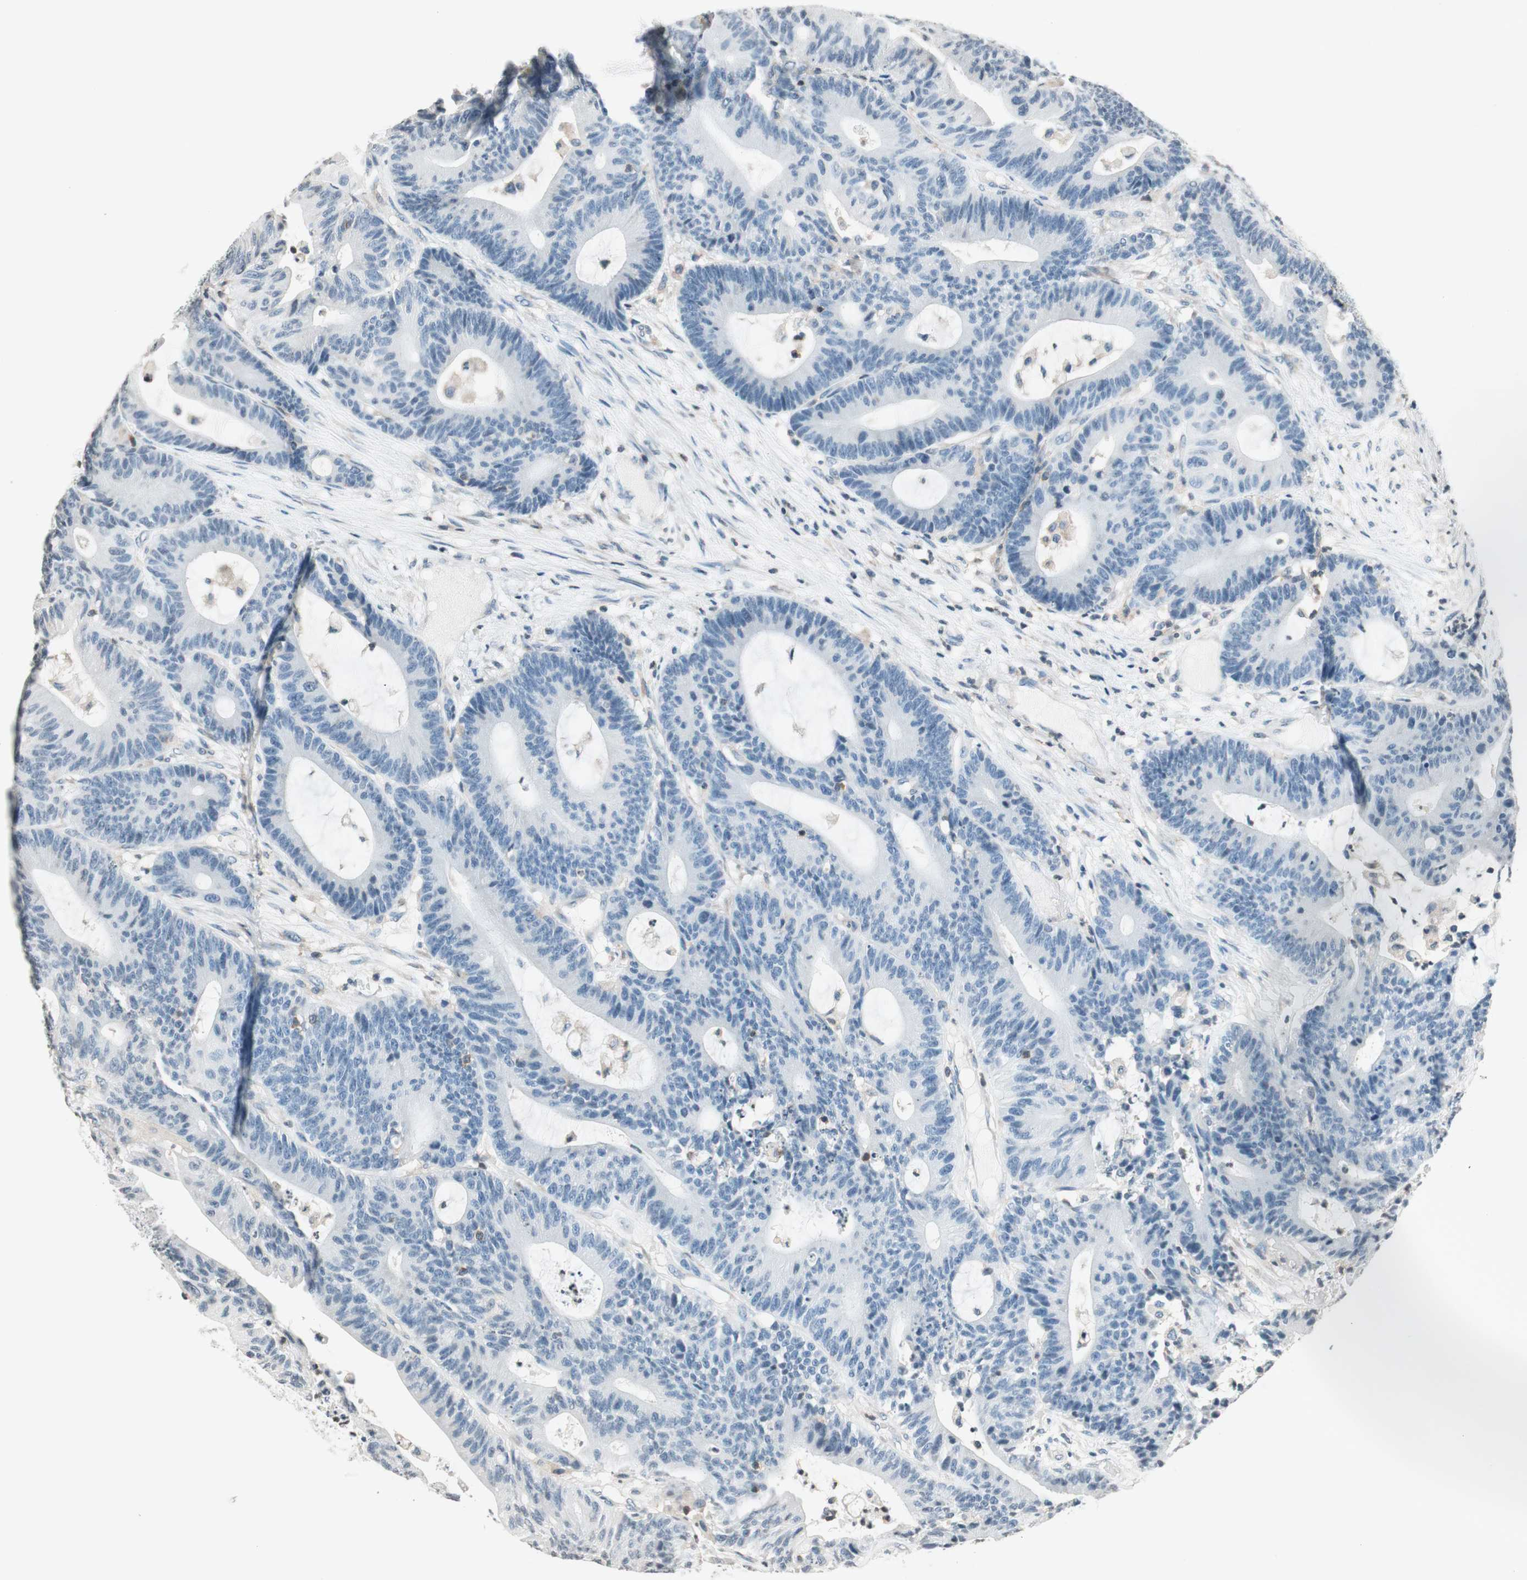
{"staining": {"intensity": "negative", "quantity": "none", "location": "none"}, "tissue": "colorectal cancer", "cell_type": "Tumor cells", "image_type": "cancer", "snomed": [{"axis": "morphology", "description": "Adenocarcinoma, NOS"}, {"axis": "topography", "description": "Colon"}], "caption": "The micrograph shows no significant expression in tumor cells of colorectal cancer. Nuclei are stained in blue.", "gene": "WIPF1", "patient": {"sex": "female", "age": 84}}